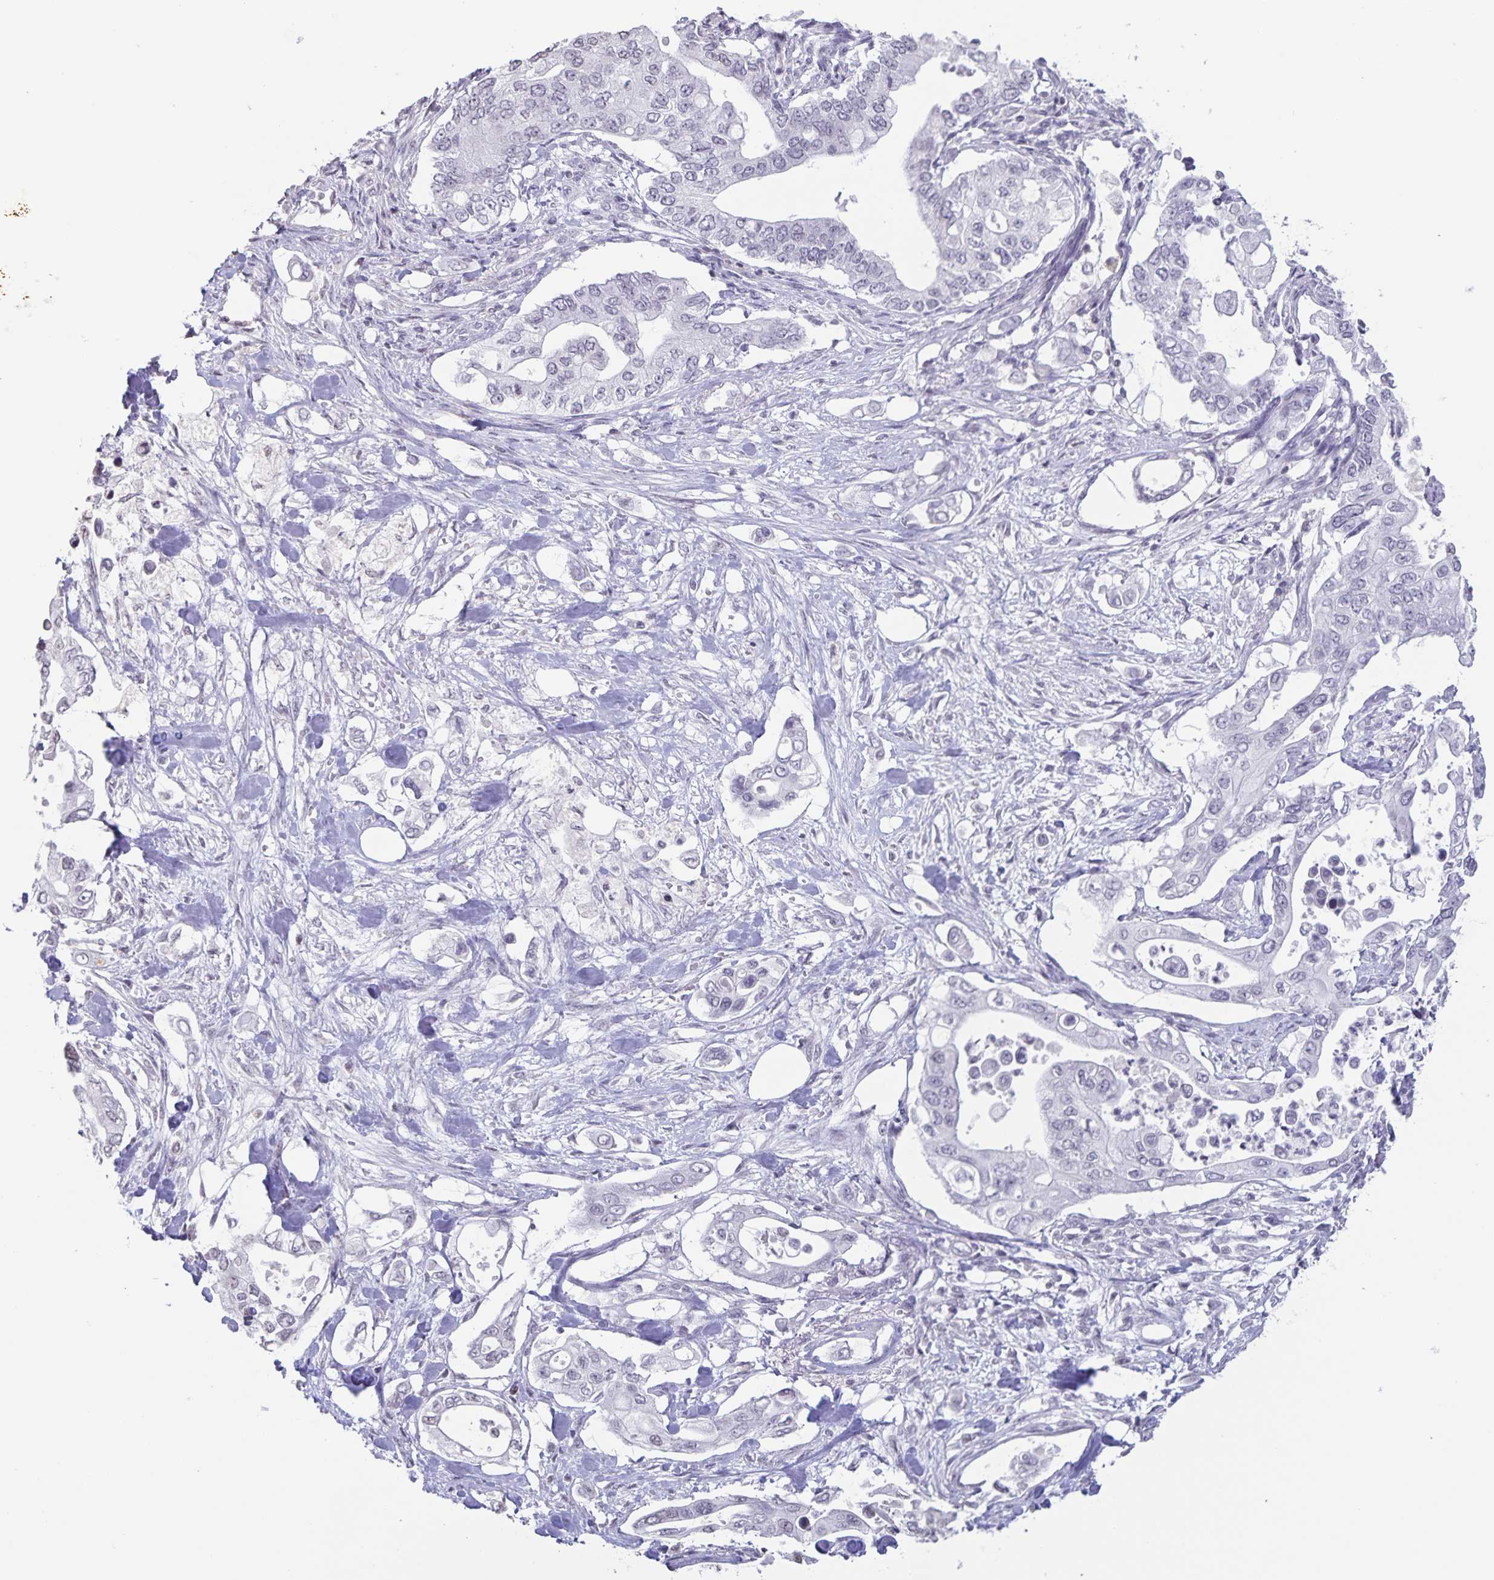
{"staining": {"intensity": "negative", "quantity": "none", "location": "none"}, "tissue": "pancreatic cancer", "cell_type": "Tumor cells", "image_type": "cancer", "snomed": [{"axis": "morphology", "description": "Adenocarcinoma, NOS"}, {"axis": "topography", "description": "Pancreas"}], "caption": "Immunohistochemistry micrograph of neoplastic tissue: human adenocarcinoma (pancreatic) stained with DAB (3,3'-diaminobenzidine) displays no significant protein positivity in tumor cells.", "gene": "AQP4", "patient": {"sex": "female", "age": 63}}